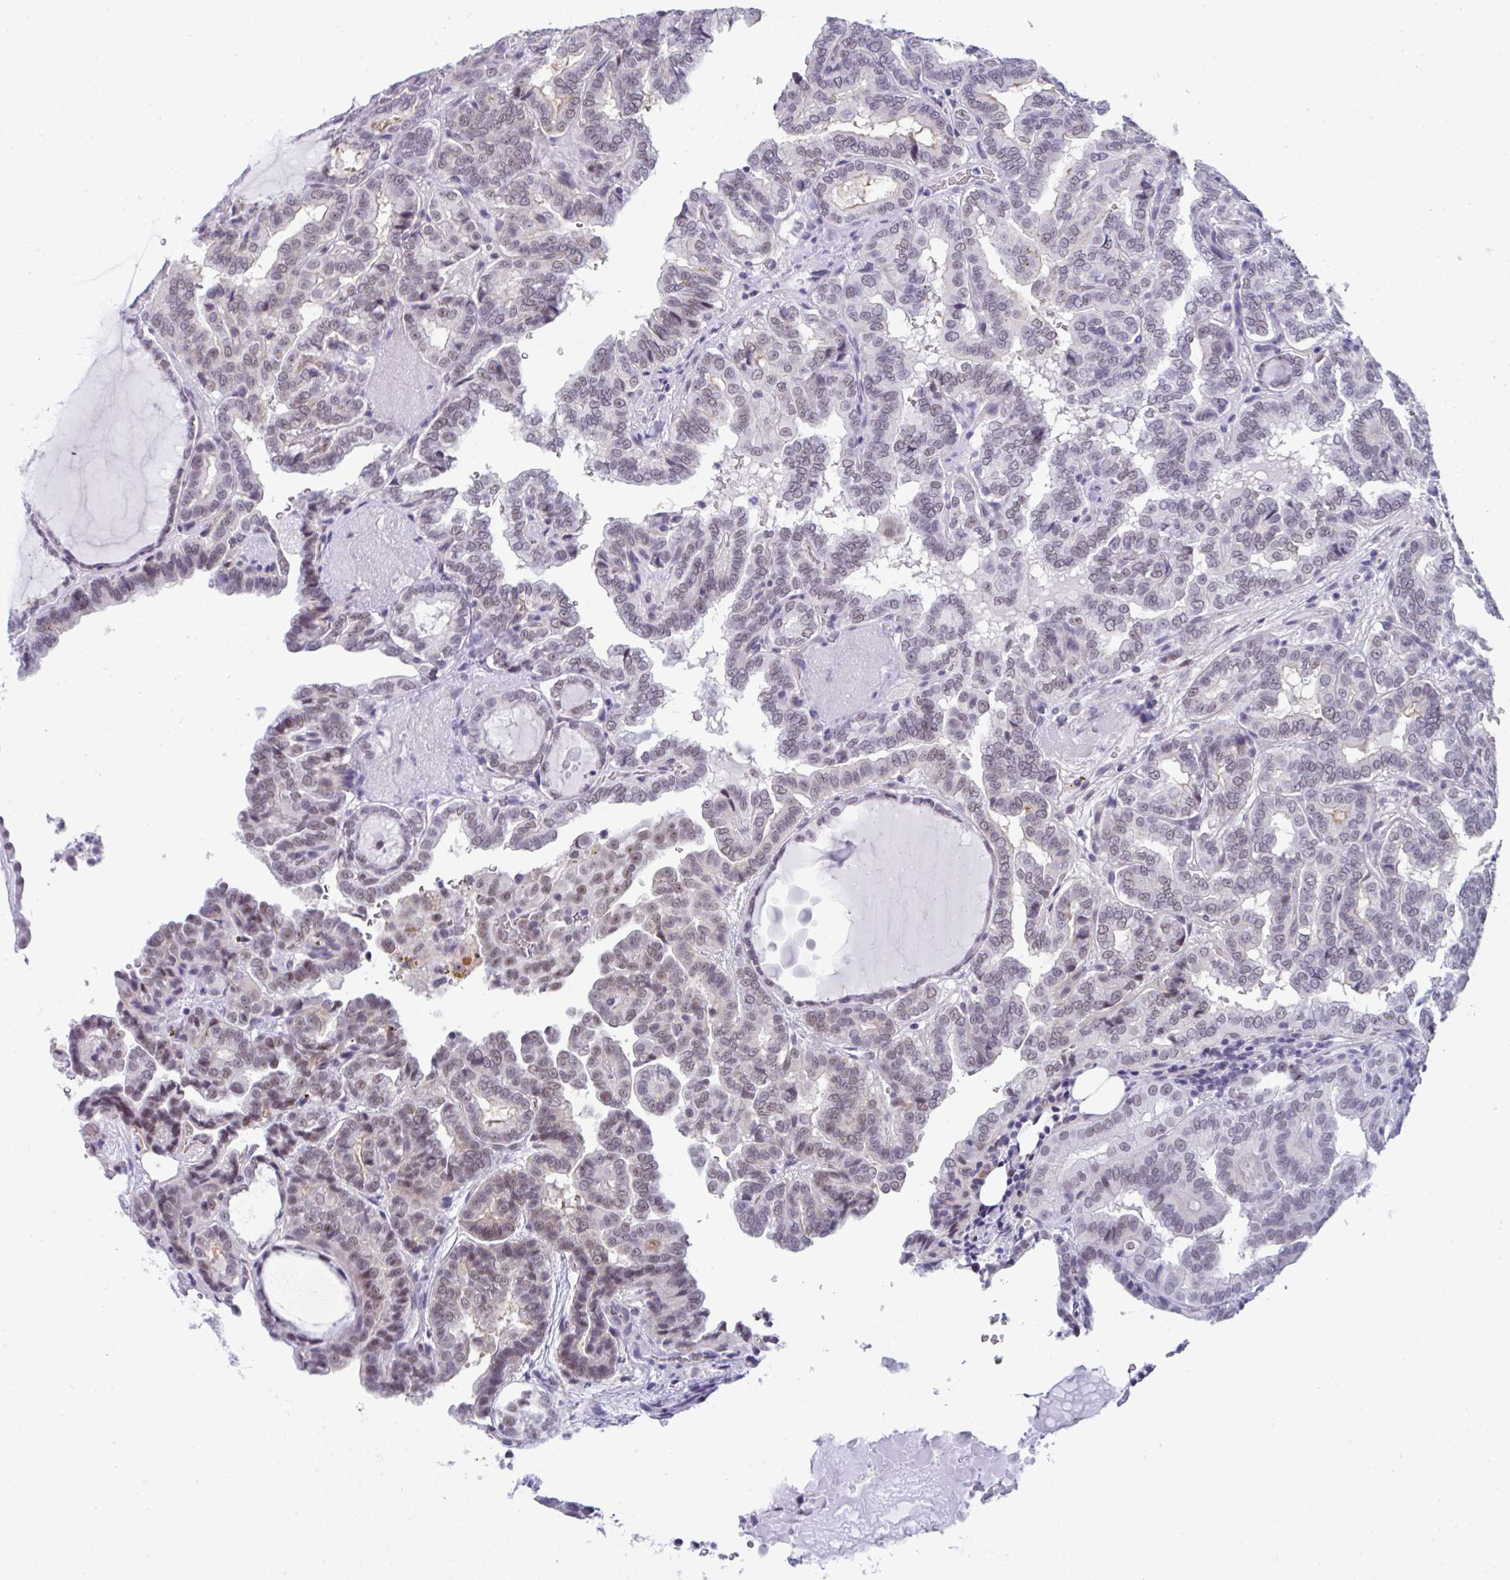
{"staining": {"intensity": "weak", "quantity": "<25%", "location": "nuclear"}, "tissue": "thyroid cancer", "cell_type": "Tumor cells", "image_type": "cancer", "snomed": [{"axis": "morphology", "description": "Papillary adenocarcinoma, NOS"}, {"axis": "topography", "description": "Thyroid gland"}], "caption": "An immunohistochemistry (IHC) histopathology image of thyroid cancer (papillary adenocarcinoma) is shown. There is no staining in tumor cells of thyroid cancer (papillary adenocarcinoma).", "gene": "CDK13", "patient": {"sex": "female", "age": 46}}